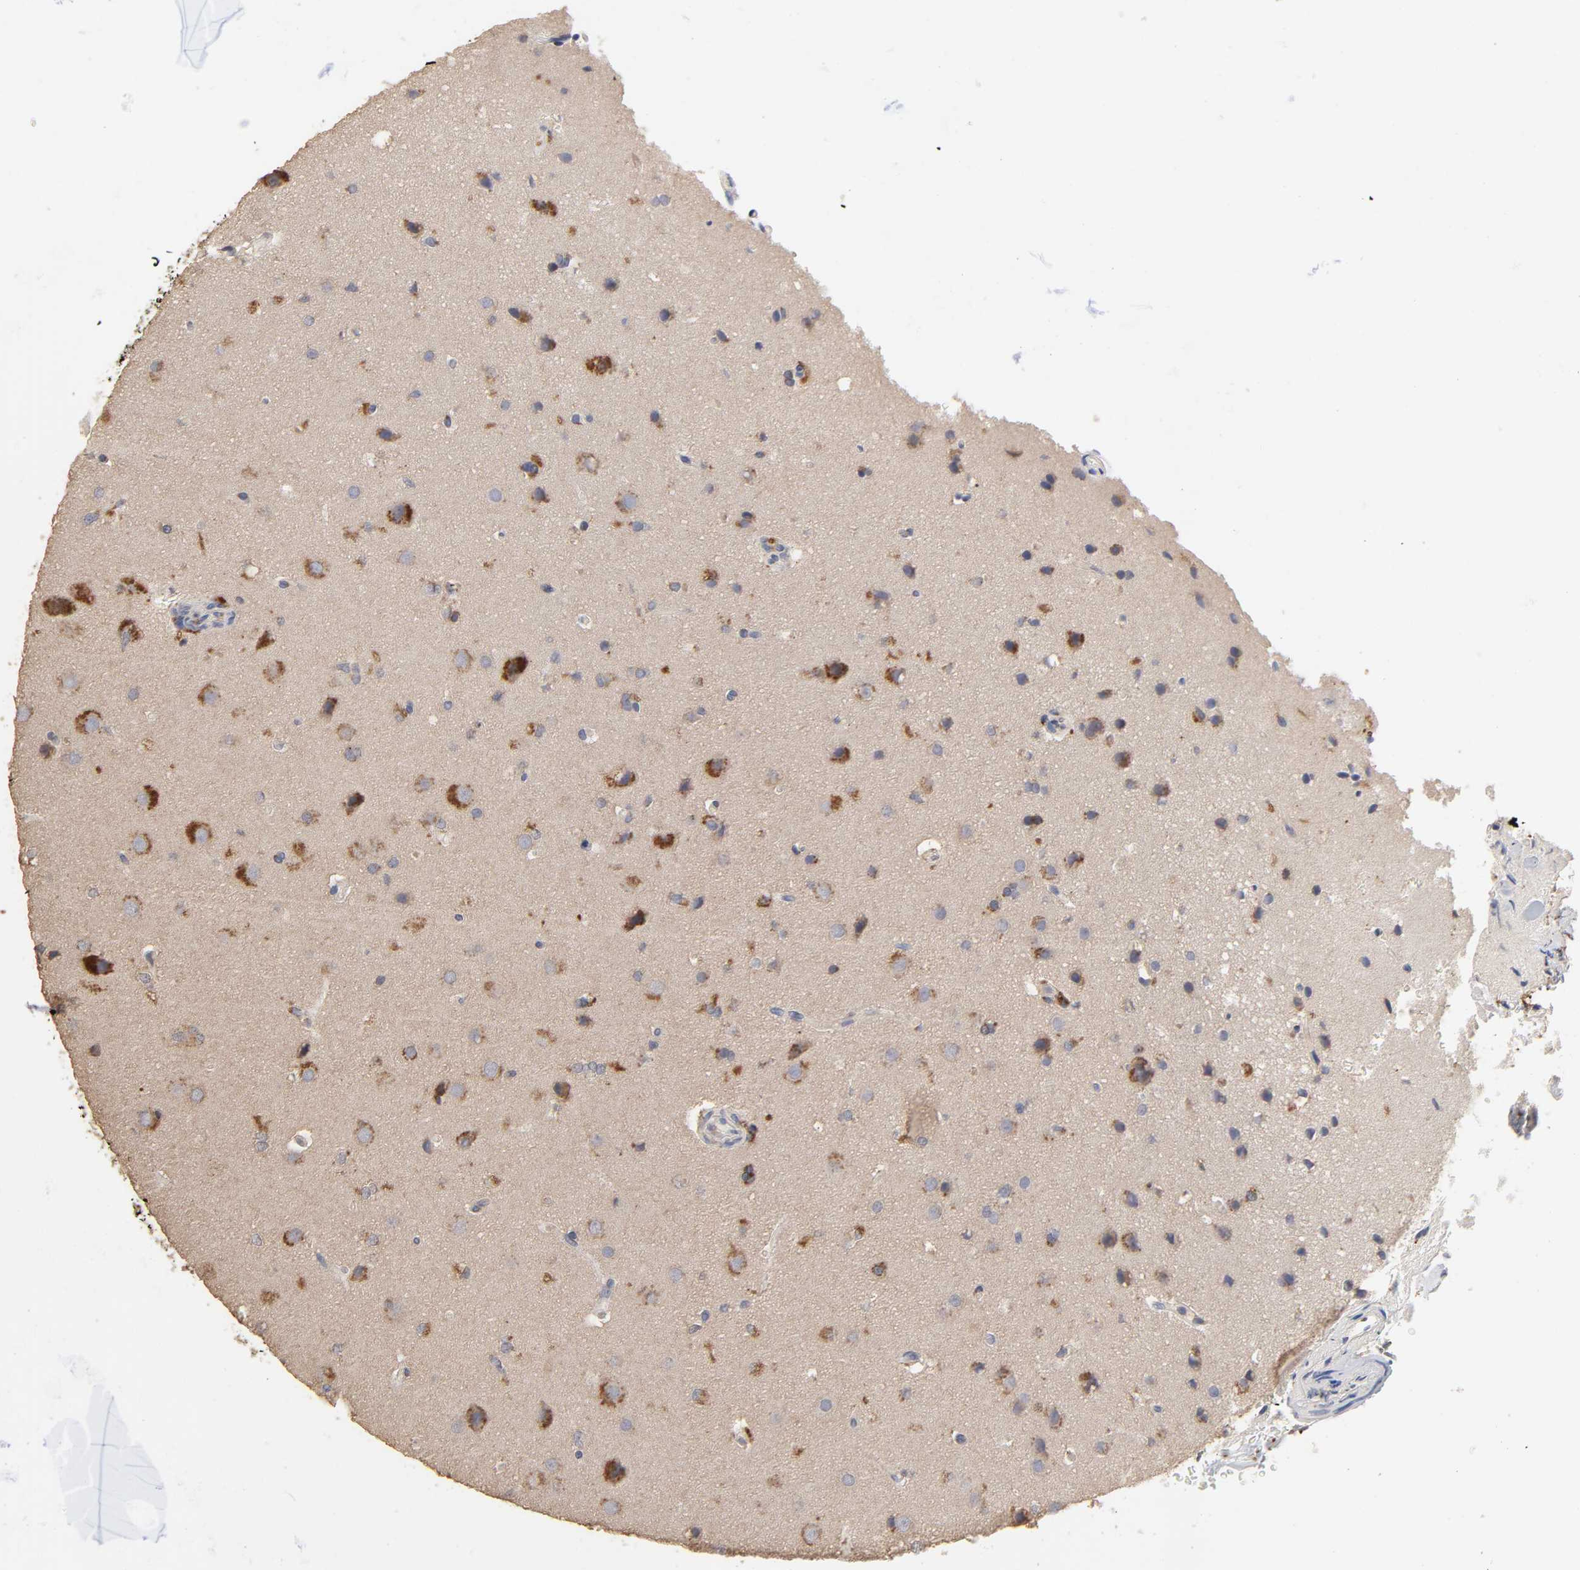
{"staining": {"intensity": "moderate", "quantity": "25%-75%", "location": "cytoplasmic/membranous"}, "tissue": "glioma", "cell_type": "Tumor cells", "image_type": "cancer", "snomed": [{"axis": "morphology", "description": "Glioma, malignant, Low grade"}, {"axis": "topography", "description": "Cerebral cortex"}], "caption": "Immunohistochemistry image of neoplastic tissue: human malignant low-grade glioma stained using IHC exhibits medium levels of moderate protein expression localized specifically in the cytoplasmic/membranous of tumor cells, appearing as a cytoplasmic/membranous brown color.", "gene": "EIF4G2", "patient": {"sex": "female", "age": 47}}